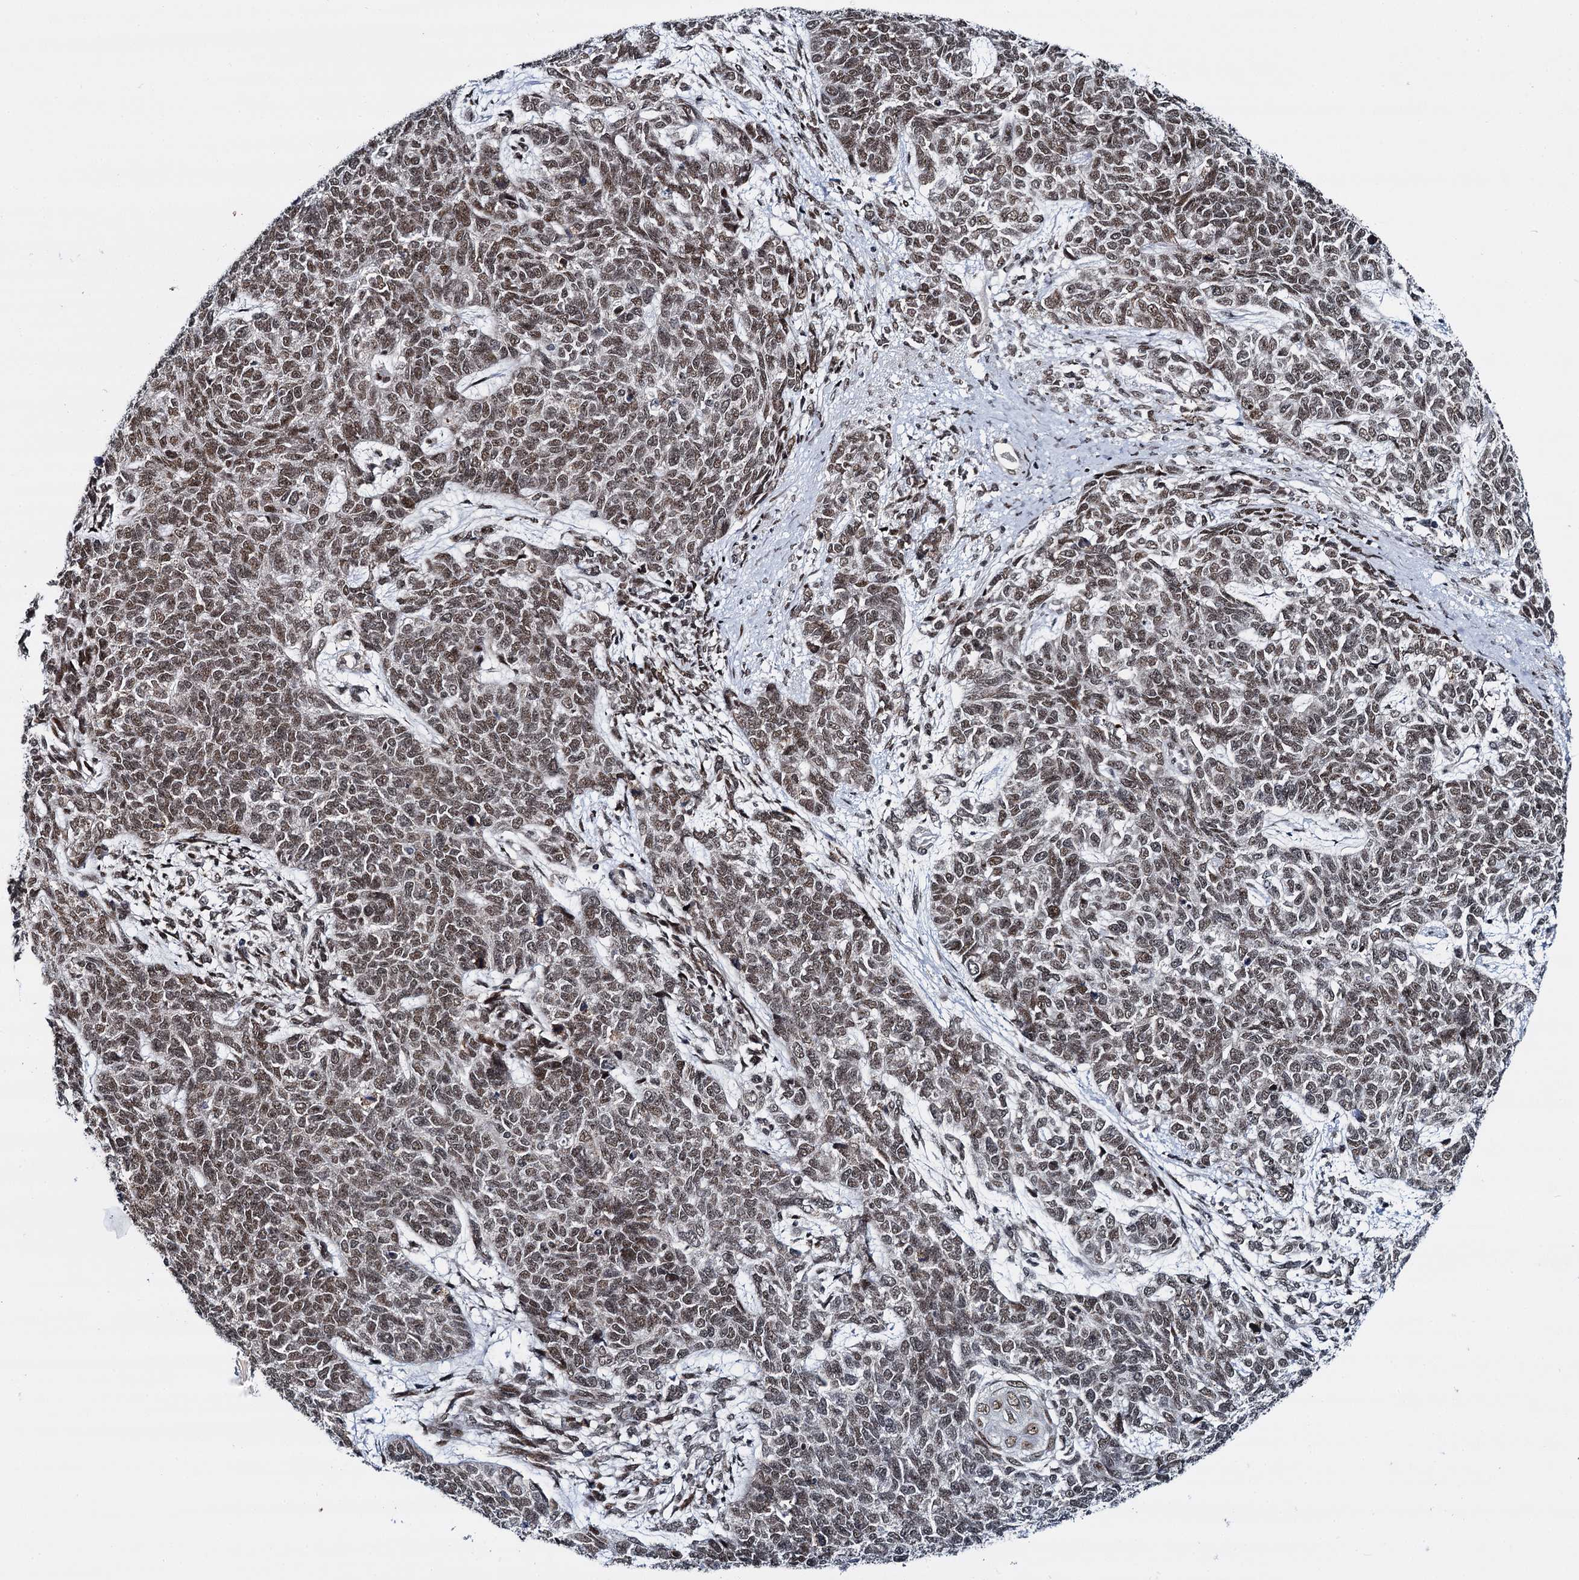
{"staining": {"intensity": "moderate", "quantity": ">75%", "location": "nuclear"}, "tissue": "cervical cancer", "cell_type": "Tumor cells", "image_type": "cancer", "snomed": [{"axis": "morphology", "description": "Squamous cell carcinoma, NOS"}, {"axis": "topography", "description": "Cervix"}], "caption": "Immunohistochemical staining of human cervical cancer displays medium levels of moderate nuclear staining in approximately >75% of tumor cells.", "gene": "RUFY2", "patient": {"sex": "female", "age": 63}}